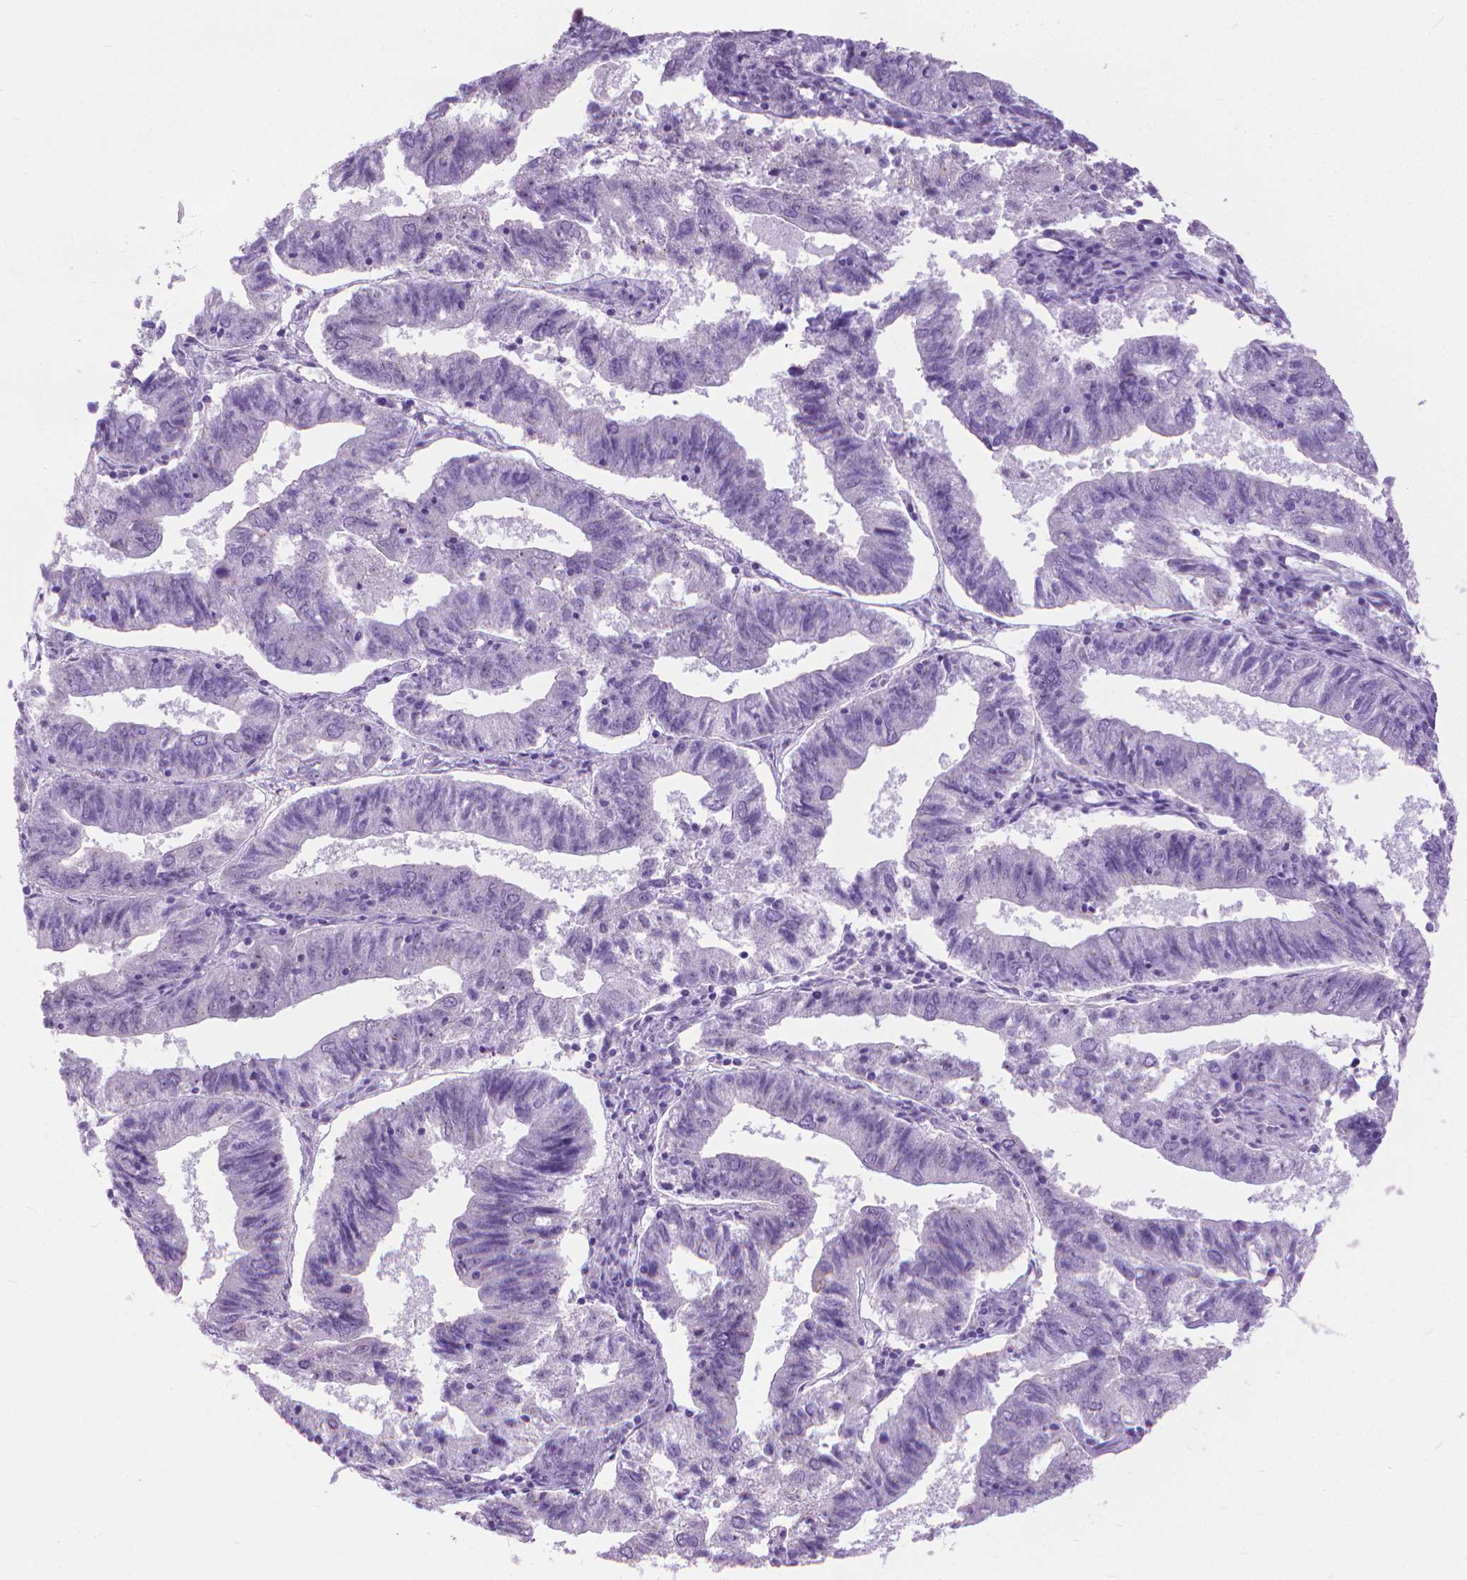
{"staining": {"intensity": "negative", "quantity": "none", "location": "none"}, "tissue": "endometrial cancer", "cell_type": "Tumor cells", "image_type": "cancer", "snomed": [{"axis": "morphology", "description": "Adenocarcinoma, NOS"}, {"axis": "topography", "description": "Endometrium"}], "caption": "The image demonstrates no significant staining in tumor cells of endometrial cancer (adenocarcinoma).", "gene": "HTR2B", "patient": {"sex": "female", "age": 82}}